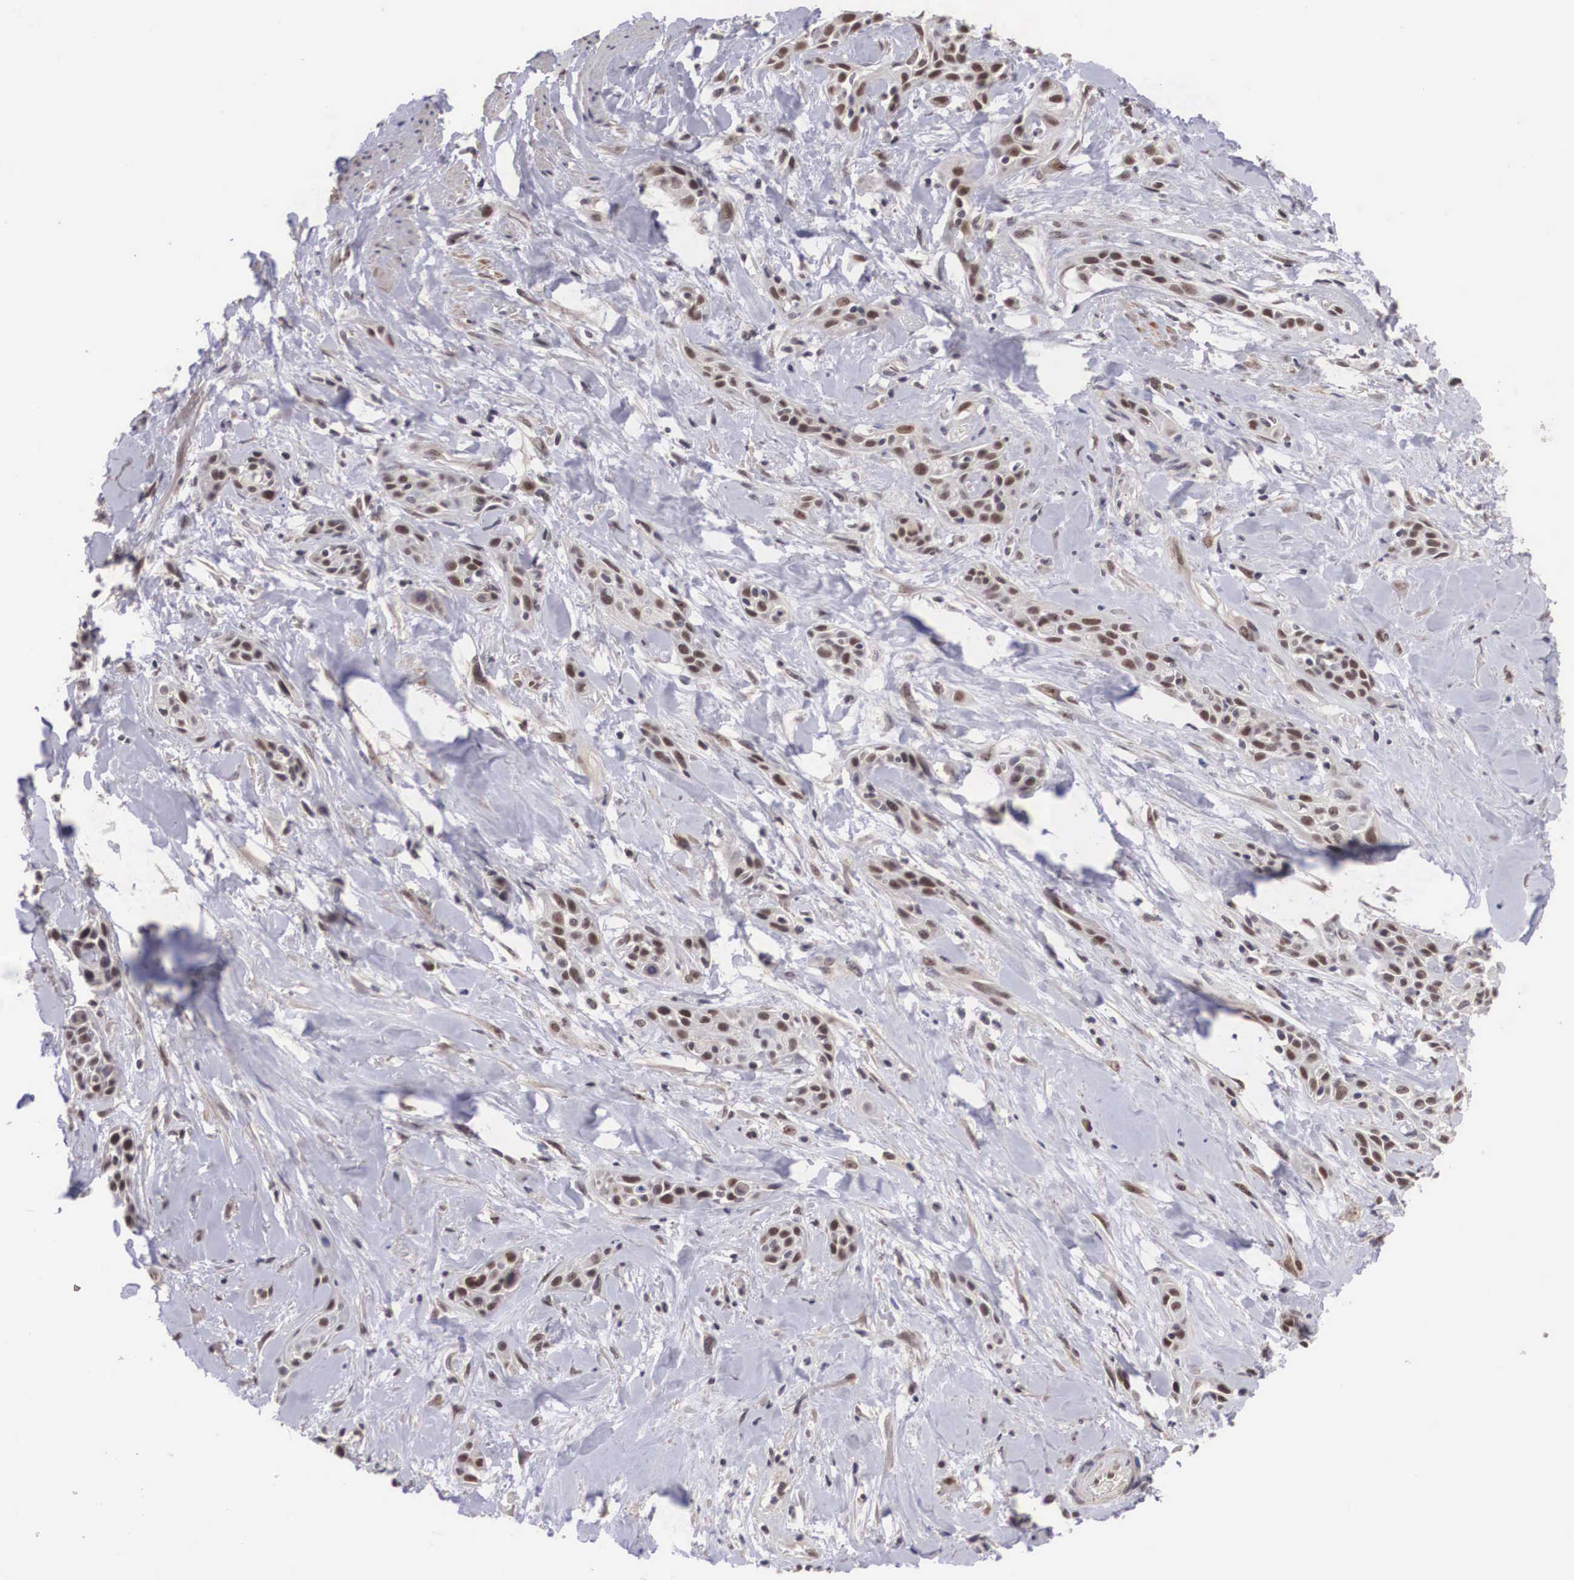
{"staining": {"intensity": "weak", "quantity": "25%-75%", "location": "nuclear"}, "tissue": "skin cancer", "cell_type": "Tumor cells", "image_type": "cancer", "snomed": [{"axis": "morphology", "description": "Squamous cell carcinoma, NOS"}, {"axis": "topography", "description": "Skin"}, {"axis": "topography", "description": "Anal"}], "caption": "Human squamous cell carcinoma (skin) stained for a protein (brown) shows weak nuclear positive positivity in approximately 25%-75% of tumor cells.", "gene": "ZNF275", "patient": {"sex": "male", "age": 64}}